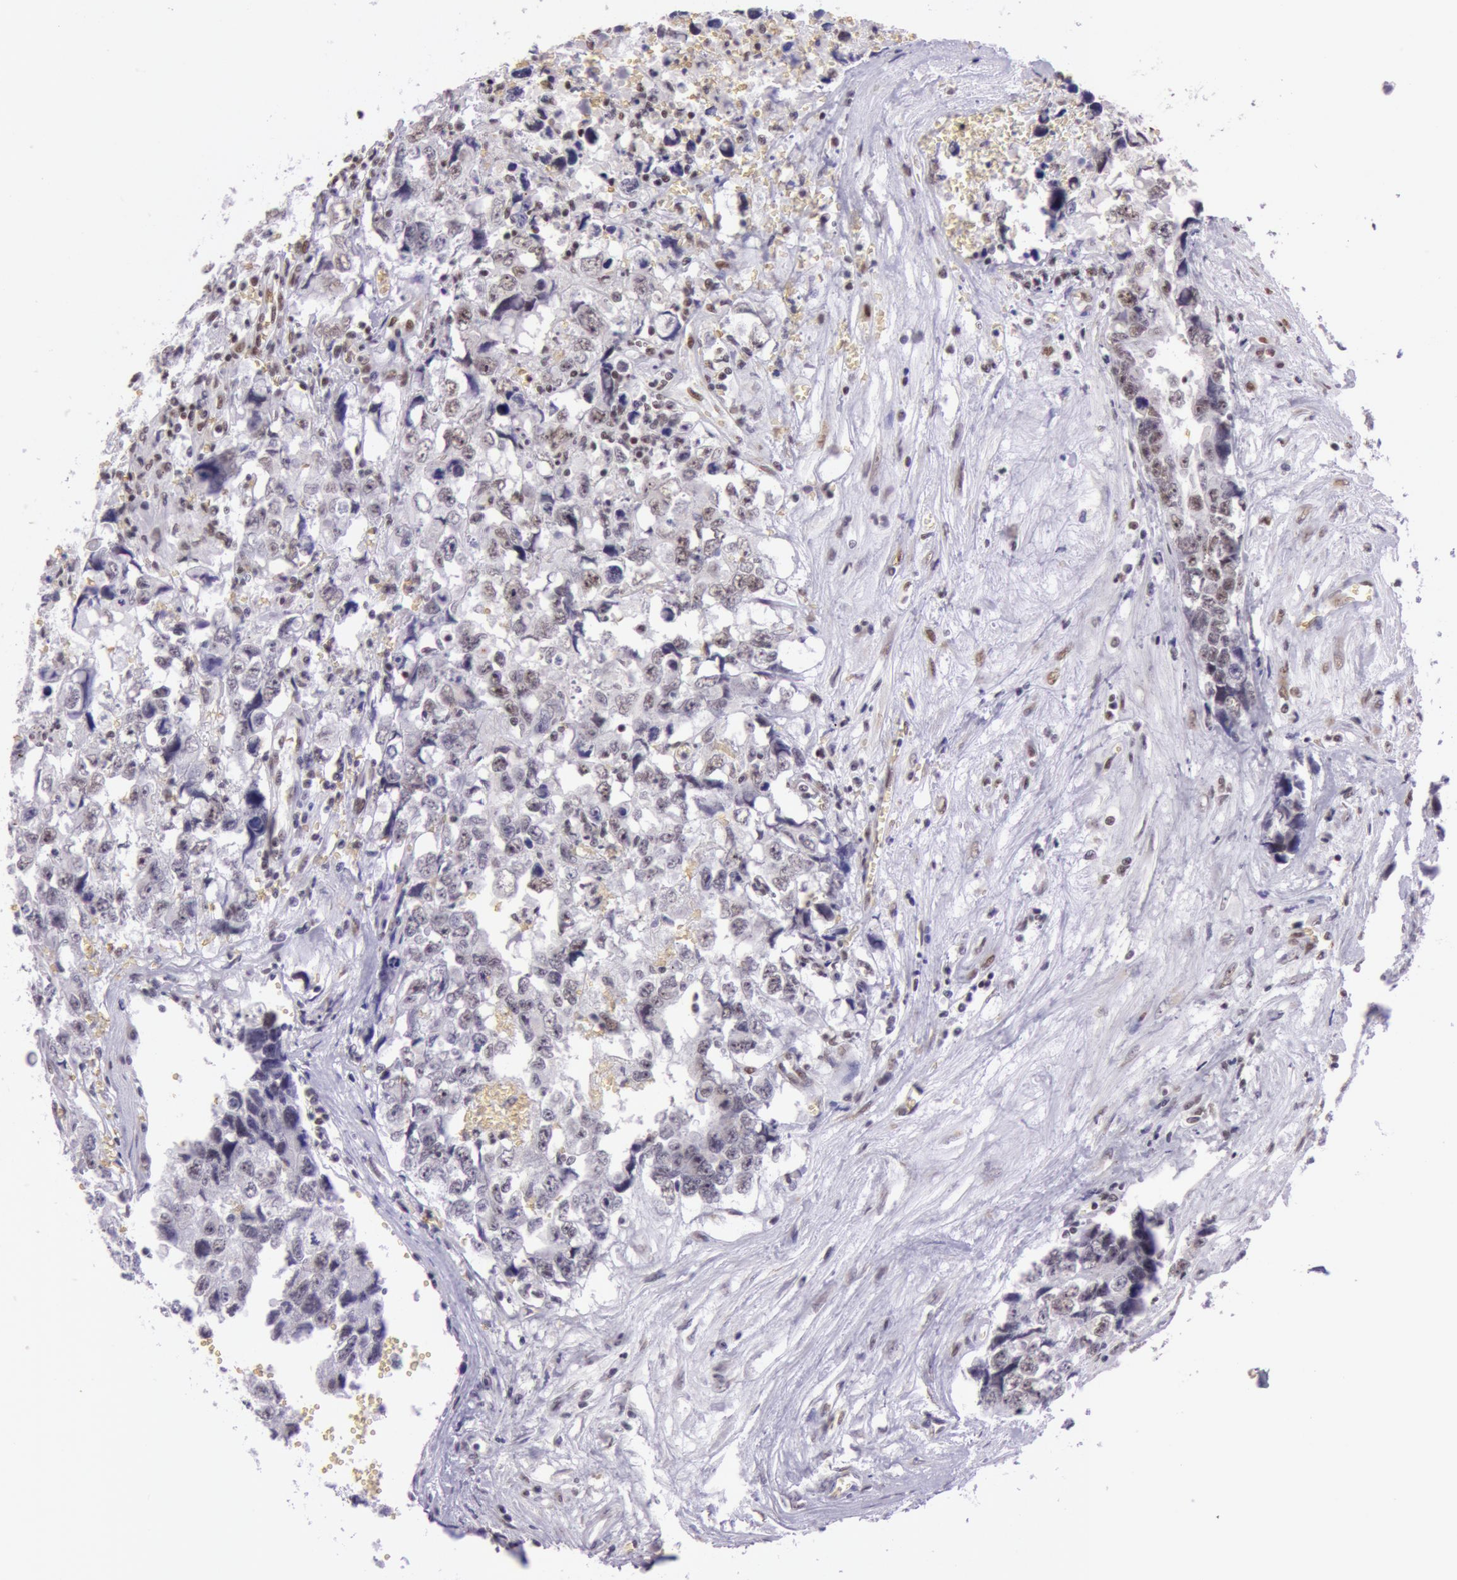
{"staining": {"intensity": "negative", "quantity": "none", "location": "none"}, "tissue": "testis cancer", "cell_type": "Tumor cells", "image_type": "cancer", "snomed": [{"axis": "morphology", "description": "Carcinoma, Embryonal, NOS"}, {"axis": "topography", "description": "Testis"}], "caption": "This is an immunohistochemistry micrograph of human testis embryonal carcinoma. There is no positivity in tumor cells.", "gene": "NBN", "patient": {"sex": "male", "age": 31}}